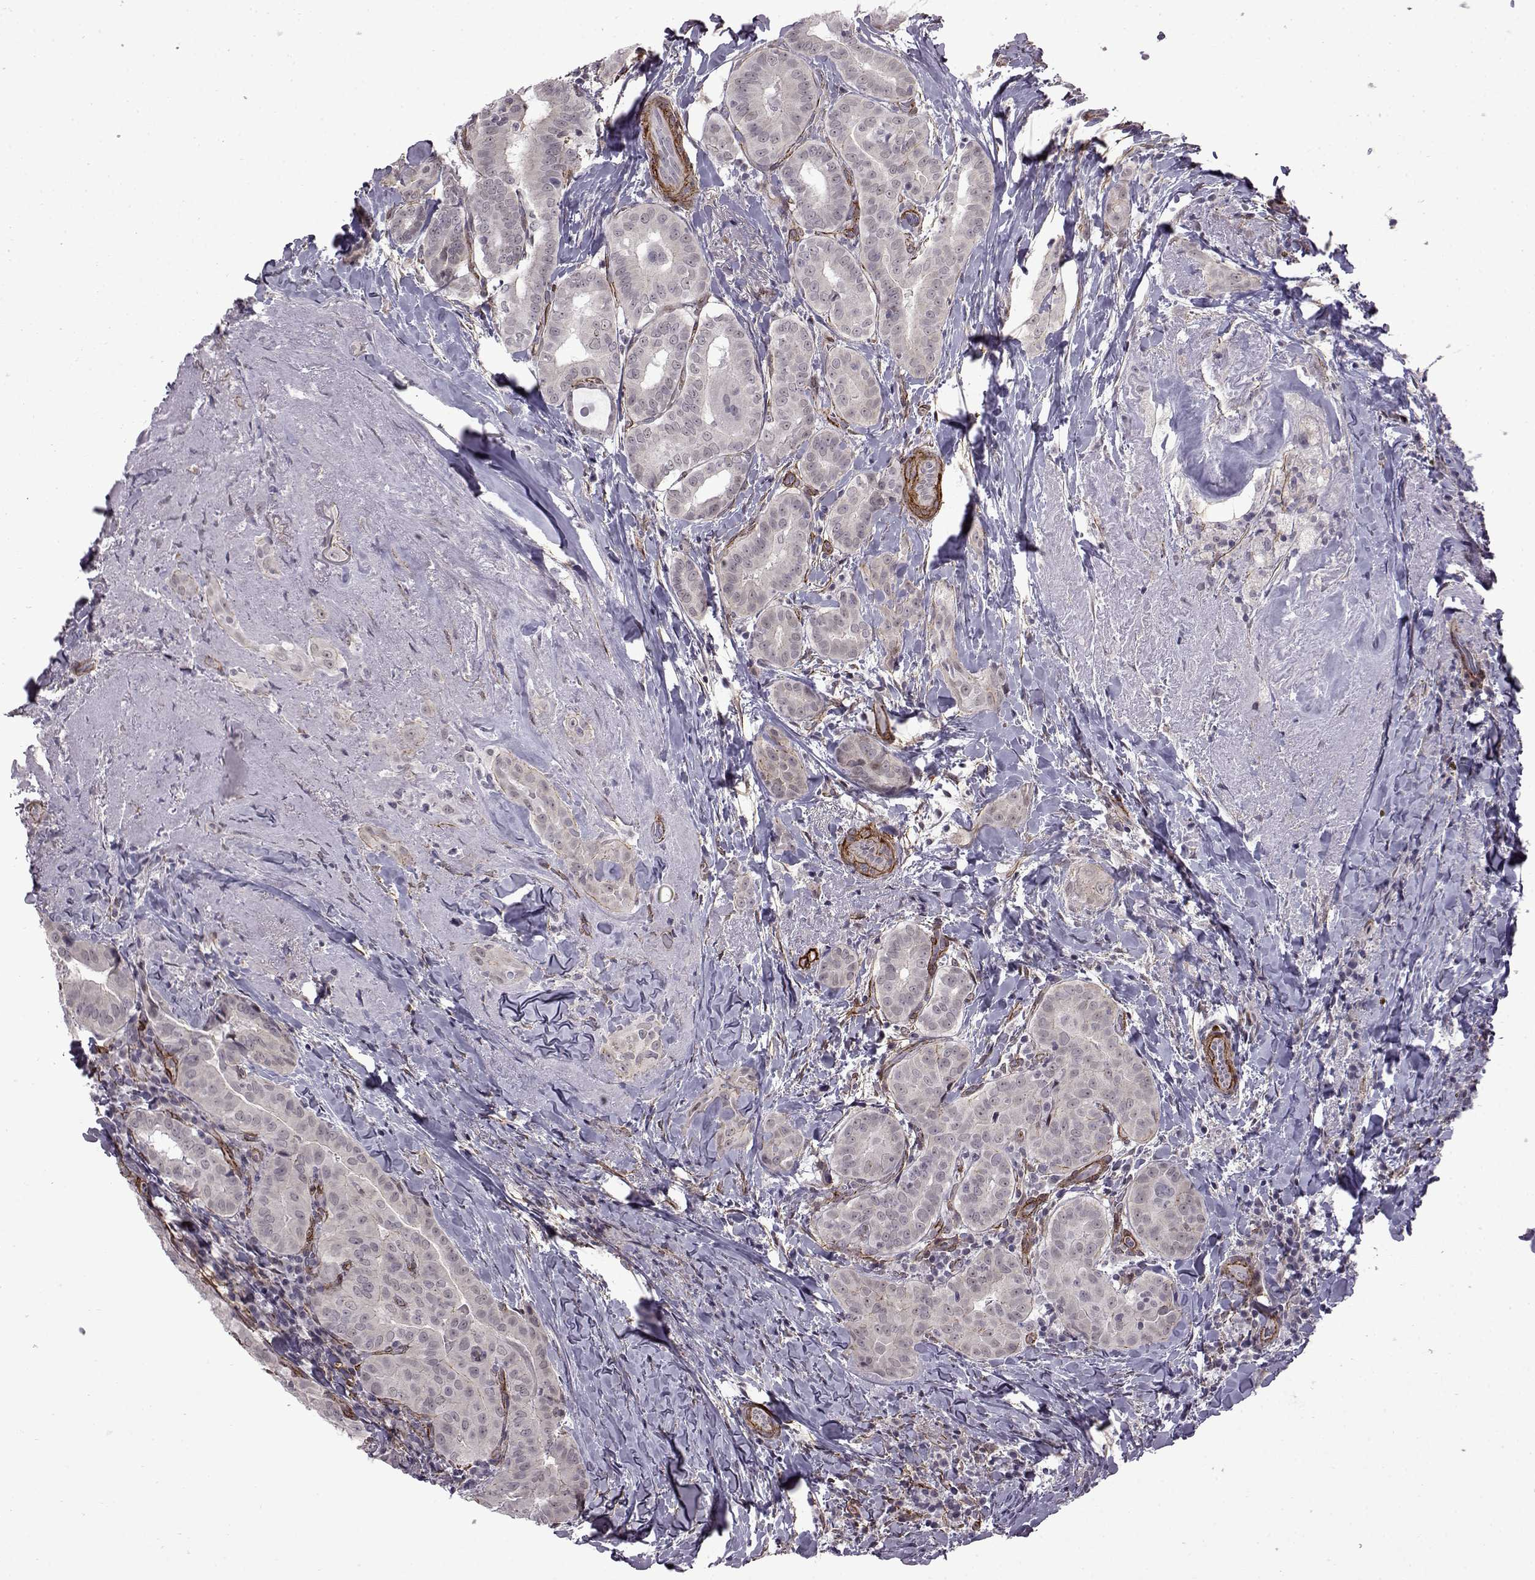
{"staining": {"intensity": "negative", "quantity": "none", "location": "none"}, "tissue": "thyroid cancer", "cell_type": "Tumor cells", "image_type": "cancer", "snomed": [{"axis": "morphology", "description": "Papillary adenocarcinoma, NOS"}, {"axis": "morphology", "description": "Papillary adenoma metastatic"}, {"axis": "topography", "description": "Thyroid gland"}], "caption": "Thyroid cancer (papillary adenoma metastatic) stained for a protein using immunohistochemistry exhibits no expression tumor cells.", "gene": "SYNPO2", "patient": {"sex": "female", "age": 50}}